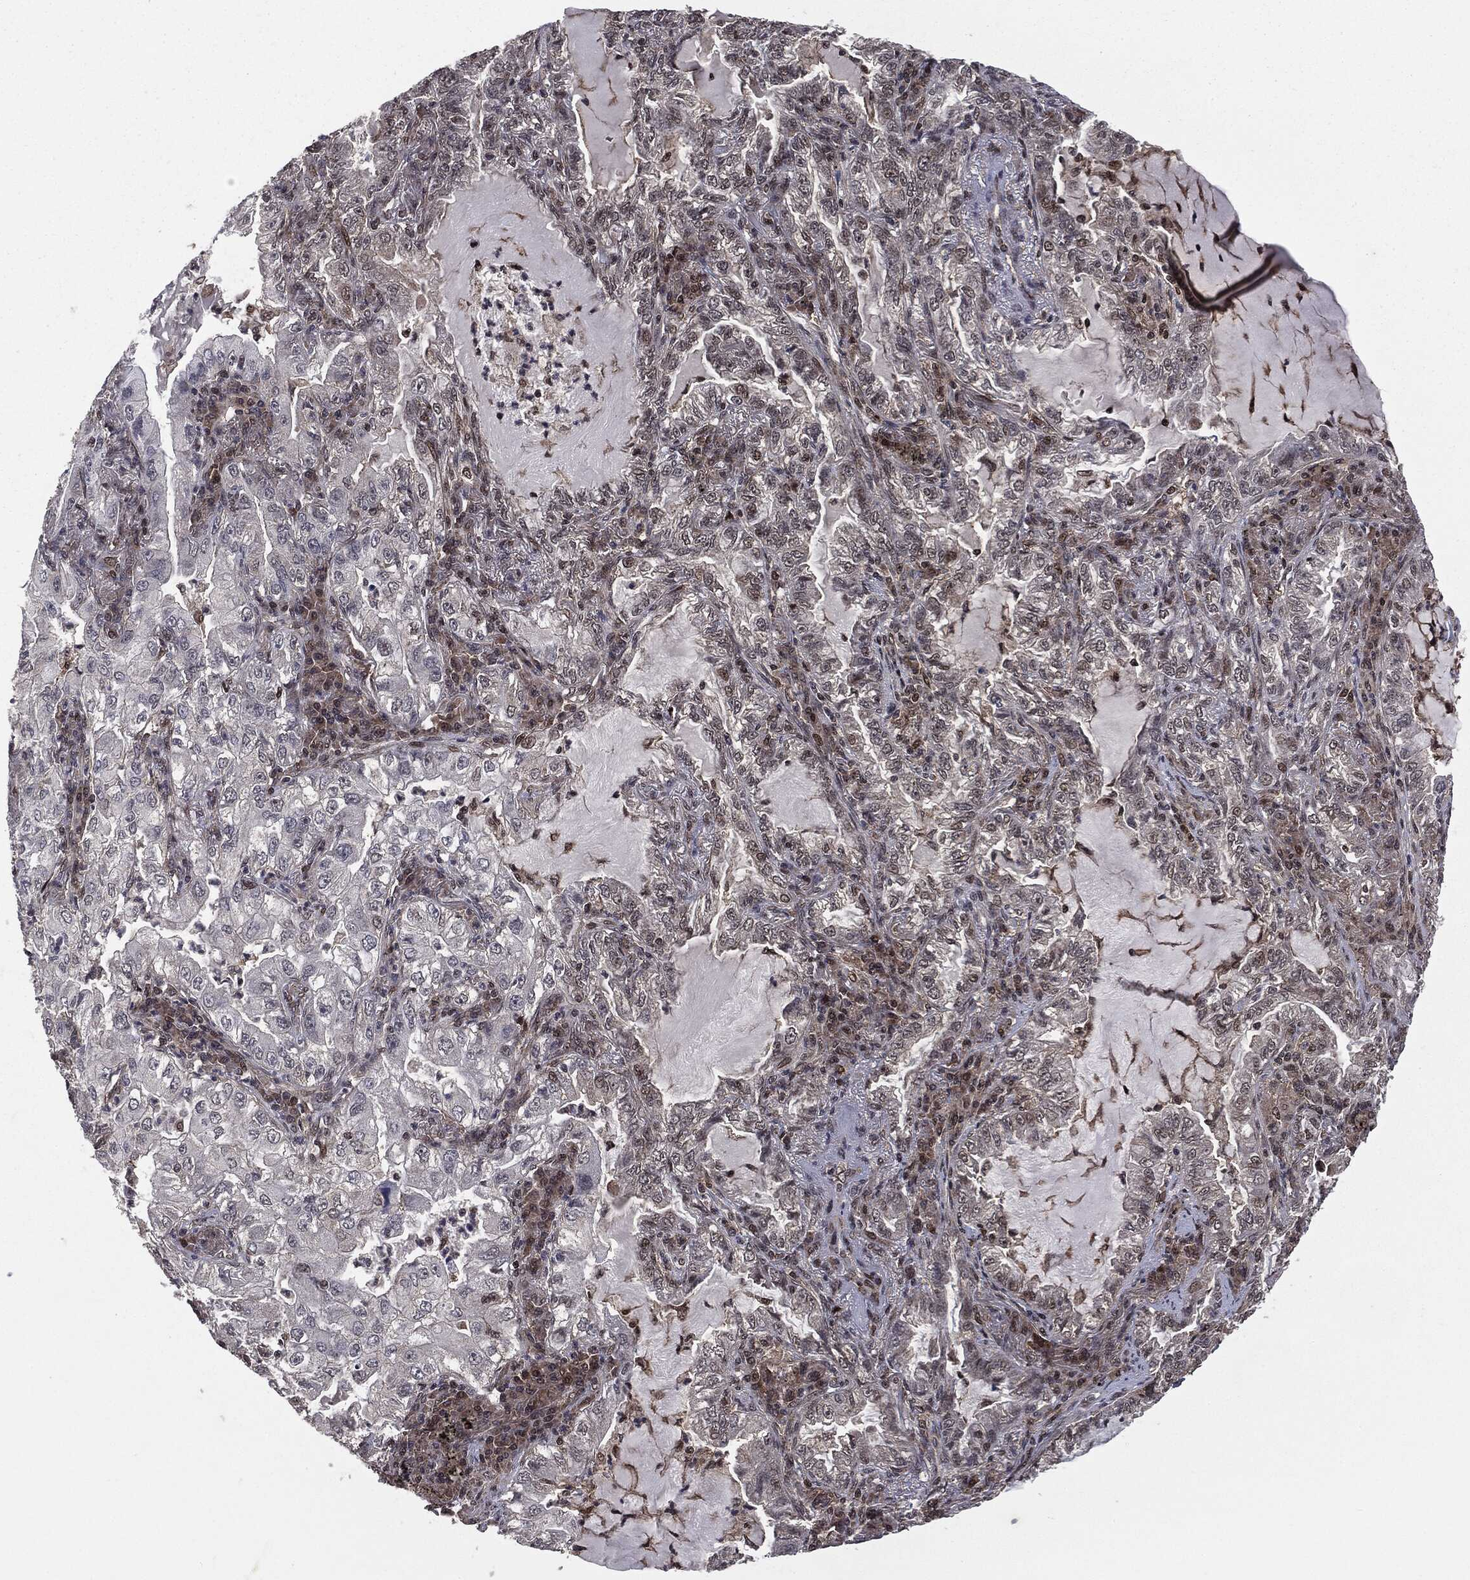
{"staining": {"intensity": "negative", "quantity": "none", "location": "none"}, "tissue": "lung cancer", "cell_type": "Tumor cells", "image_type": "cancer", "snomed": [{"axis": "morphology", "description": "Adenocarcinoma, NOS"}, {"axis": "topography", "description": "Lung"}], "caption": "Histopathology image shows no protein expression in tumor cells of lung cancer tissue.", "gene": "PTPA", "patient": {"sex": "female", "age": 73}}